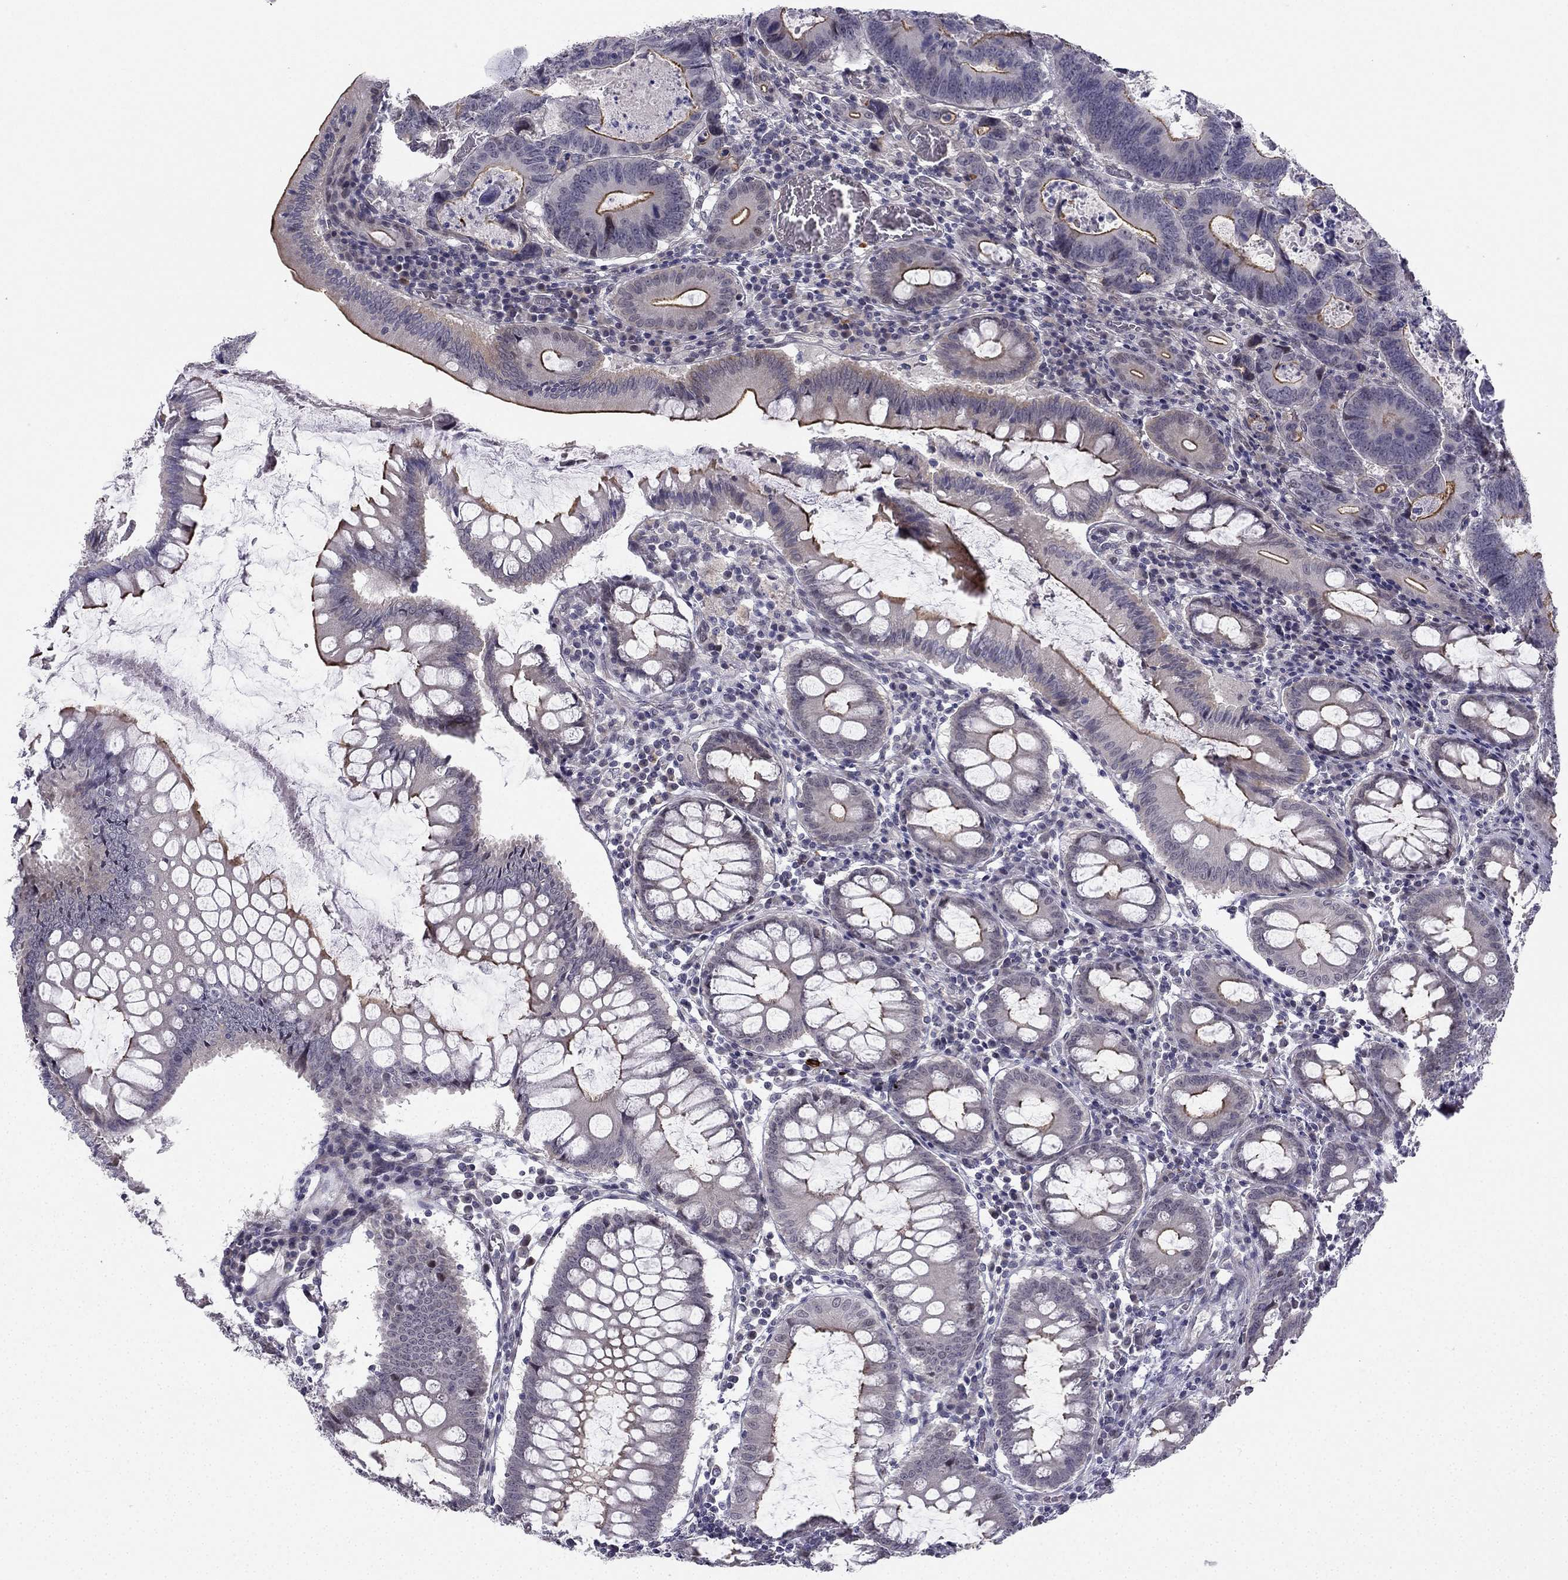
{"staining": {"intensity": "strong", "quantity": "<25%", "location": "cytoplasmic/membranous"}, "tissue": "colorectal cancer", "cell_type": "Tumor cells", "image_type": "cancer", "snomed": [{"axis": "morphology", "description": "Adenocarcinoma, NOS"}, {"axis": "topography", "description": "Colon"}], "caption": "Immunohistochemical staining of adenocarcinoma (colorectal) displays medium levels of strong cytoplasmic/membranous positivity in about <25% of tumor cells.", "gene": "CHST8", "patient": {"sex": "female", "age": 82}}